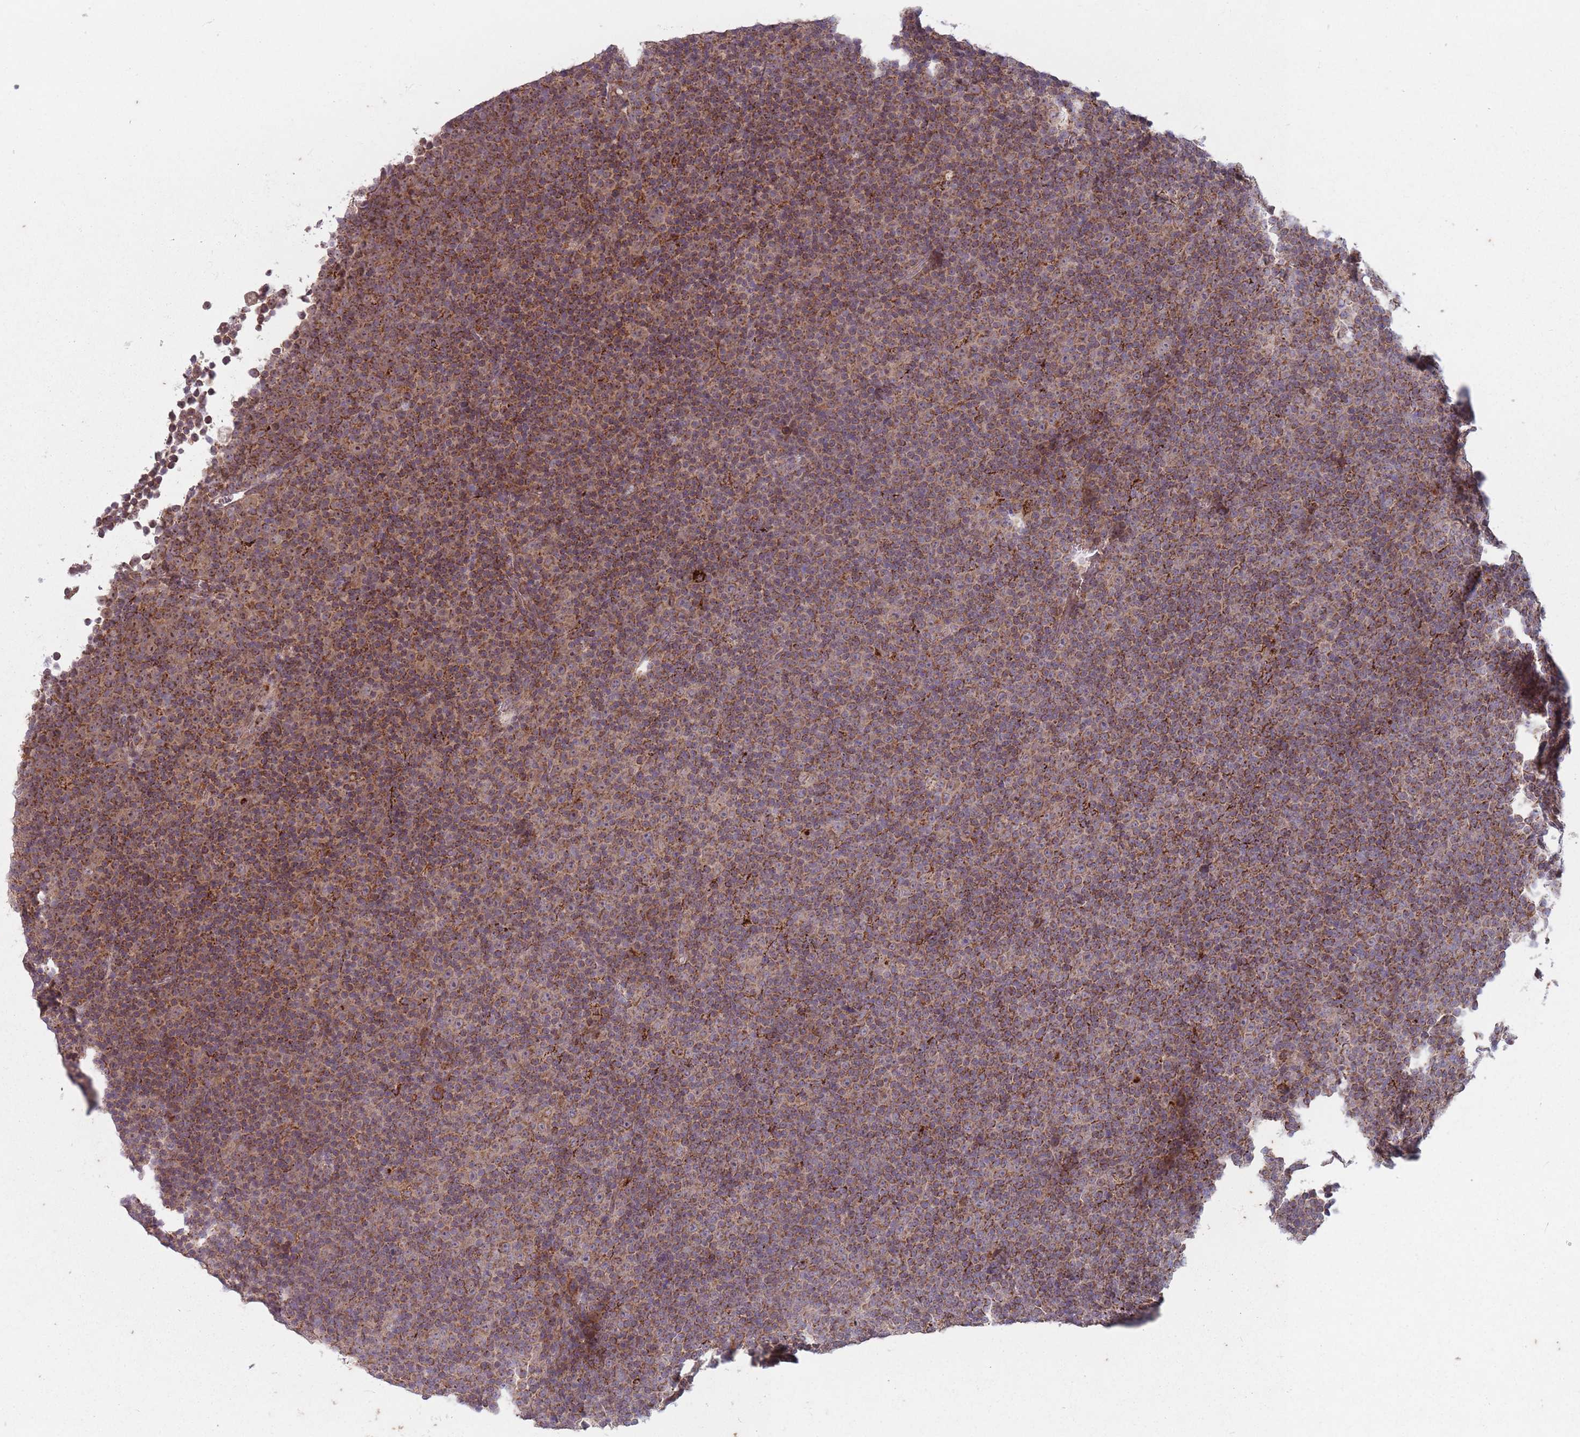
{"staining": {"intensity": "negative", "quantity": "none", "location": "none"}, "tissue": "lymphoma", "cell_type": "Tumor cells", "image_type": "cancer", "snomed": [{"axis": "morphology", "description": "Malignant lymphoma, non-Hodgkin's type, Low grade"}, {"axis": "topography", "description": "Lymph node"}], "caption": "Immunohistochemical staining of human lymphoma demonstrates no significant positivity in tumor cells.", "gene": "OR10Q1", "patient": {"sex": "female", "age": 67}}